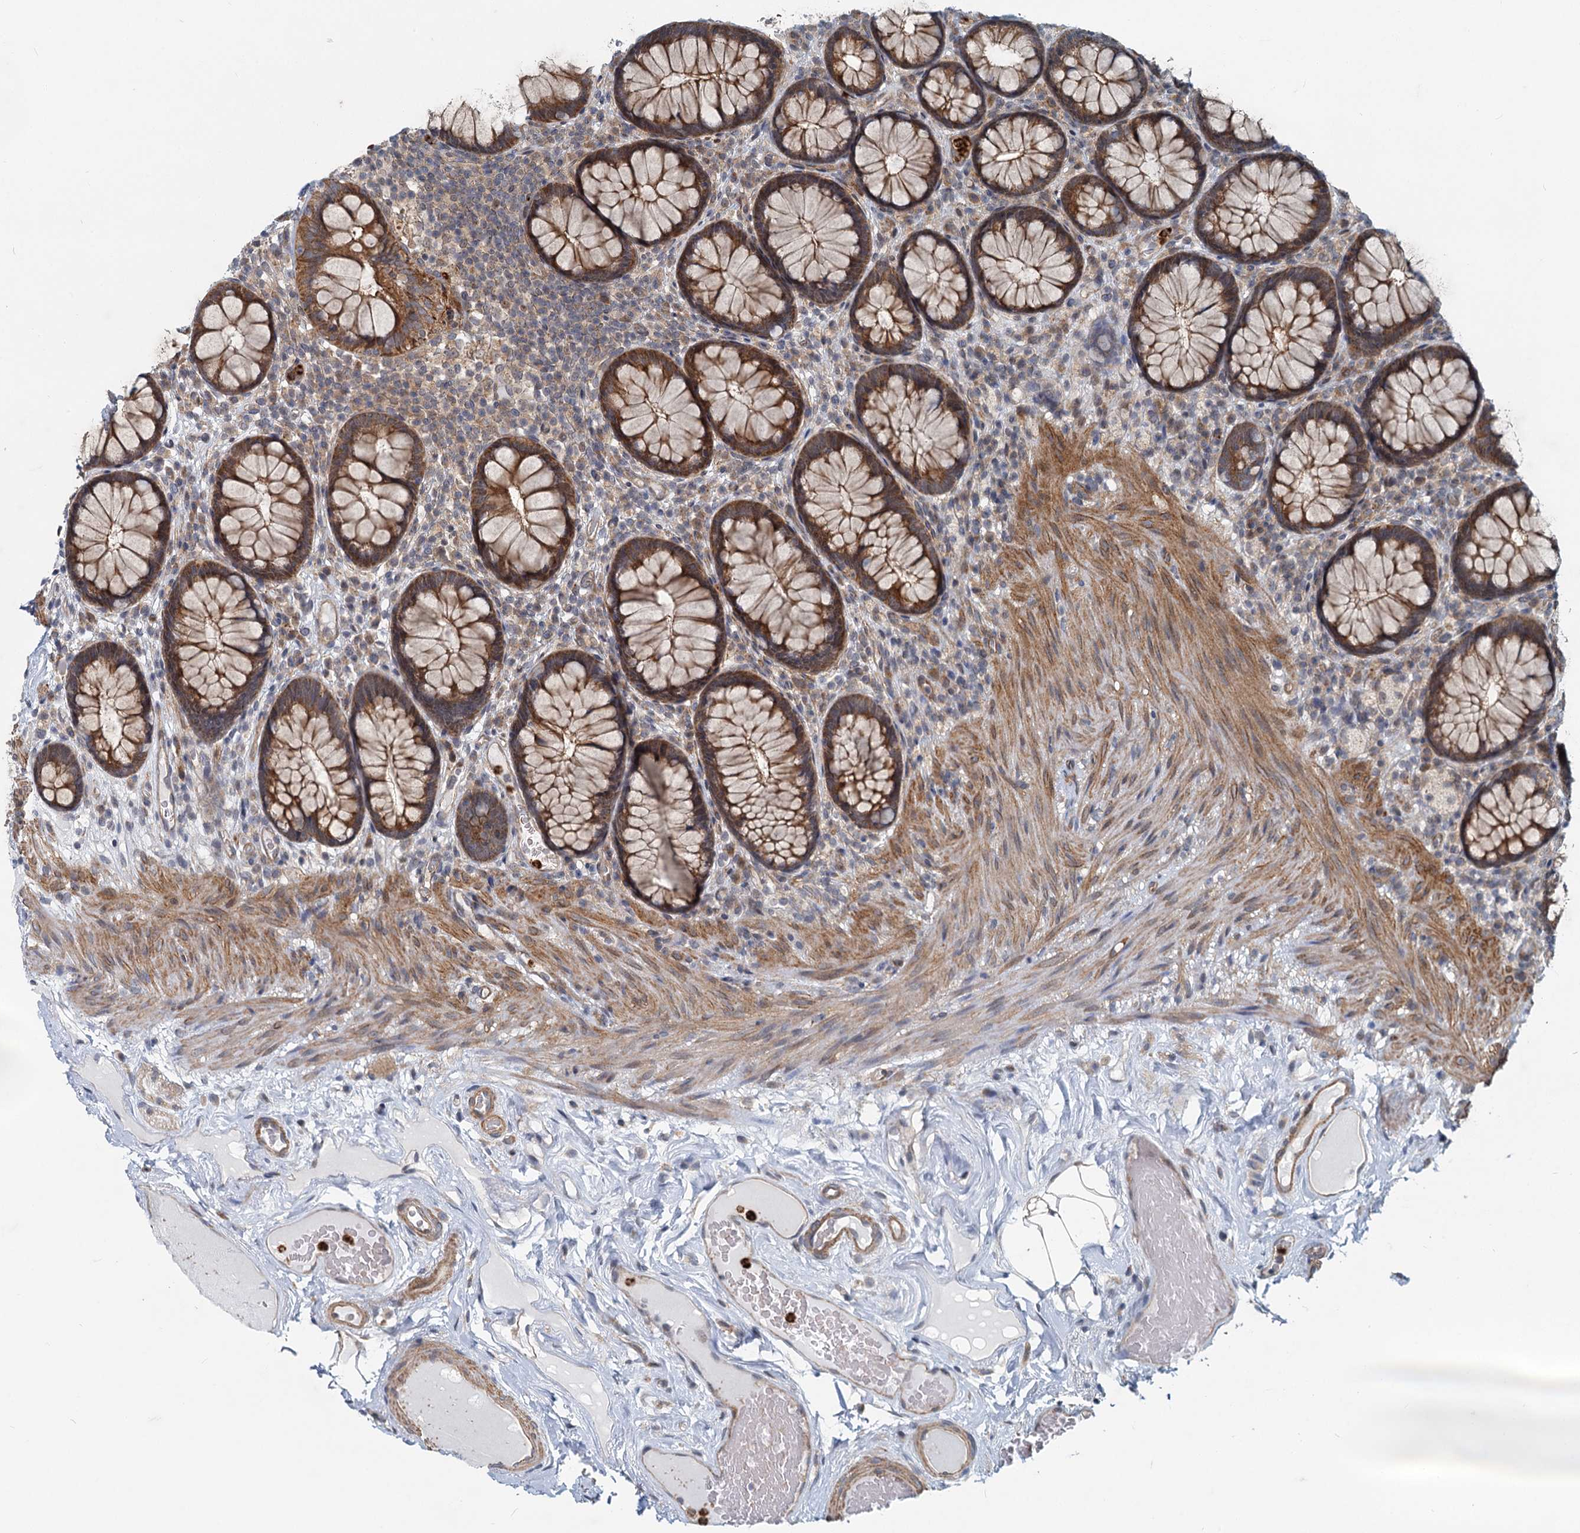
{"staining": {"intensity": "moderate", "quantity": ">75%", "location": "cytoplasmic/membranous"}, "tissue": "rectum", "cell_type": "Glandular cells", "image_type": "normal", "snomed": [{"axis": "morphology", "description": "Normal tissue, NOS"}, {"axis": "topography", "description": "Rectum"}], "caption": "High-power microscopy captured an immunohistochemistry photomicrograph of unremarkable rectum, revealing moderate cytoplasmic/membranous staining in about >75% of glandular cells.", "gene": "ADCY2", "patient": {"sex": "male", "age": 83}}